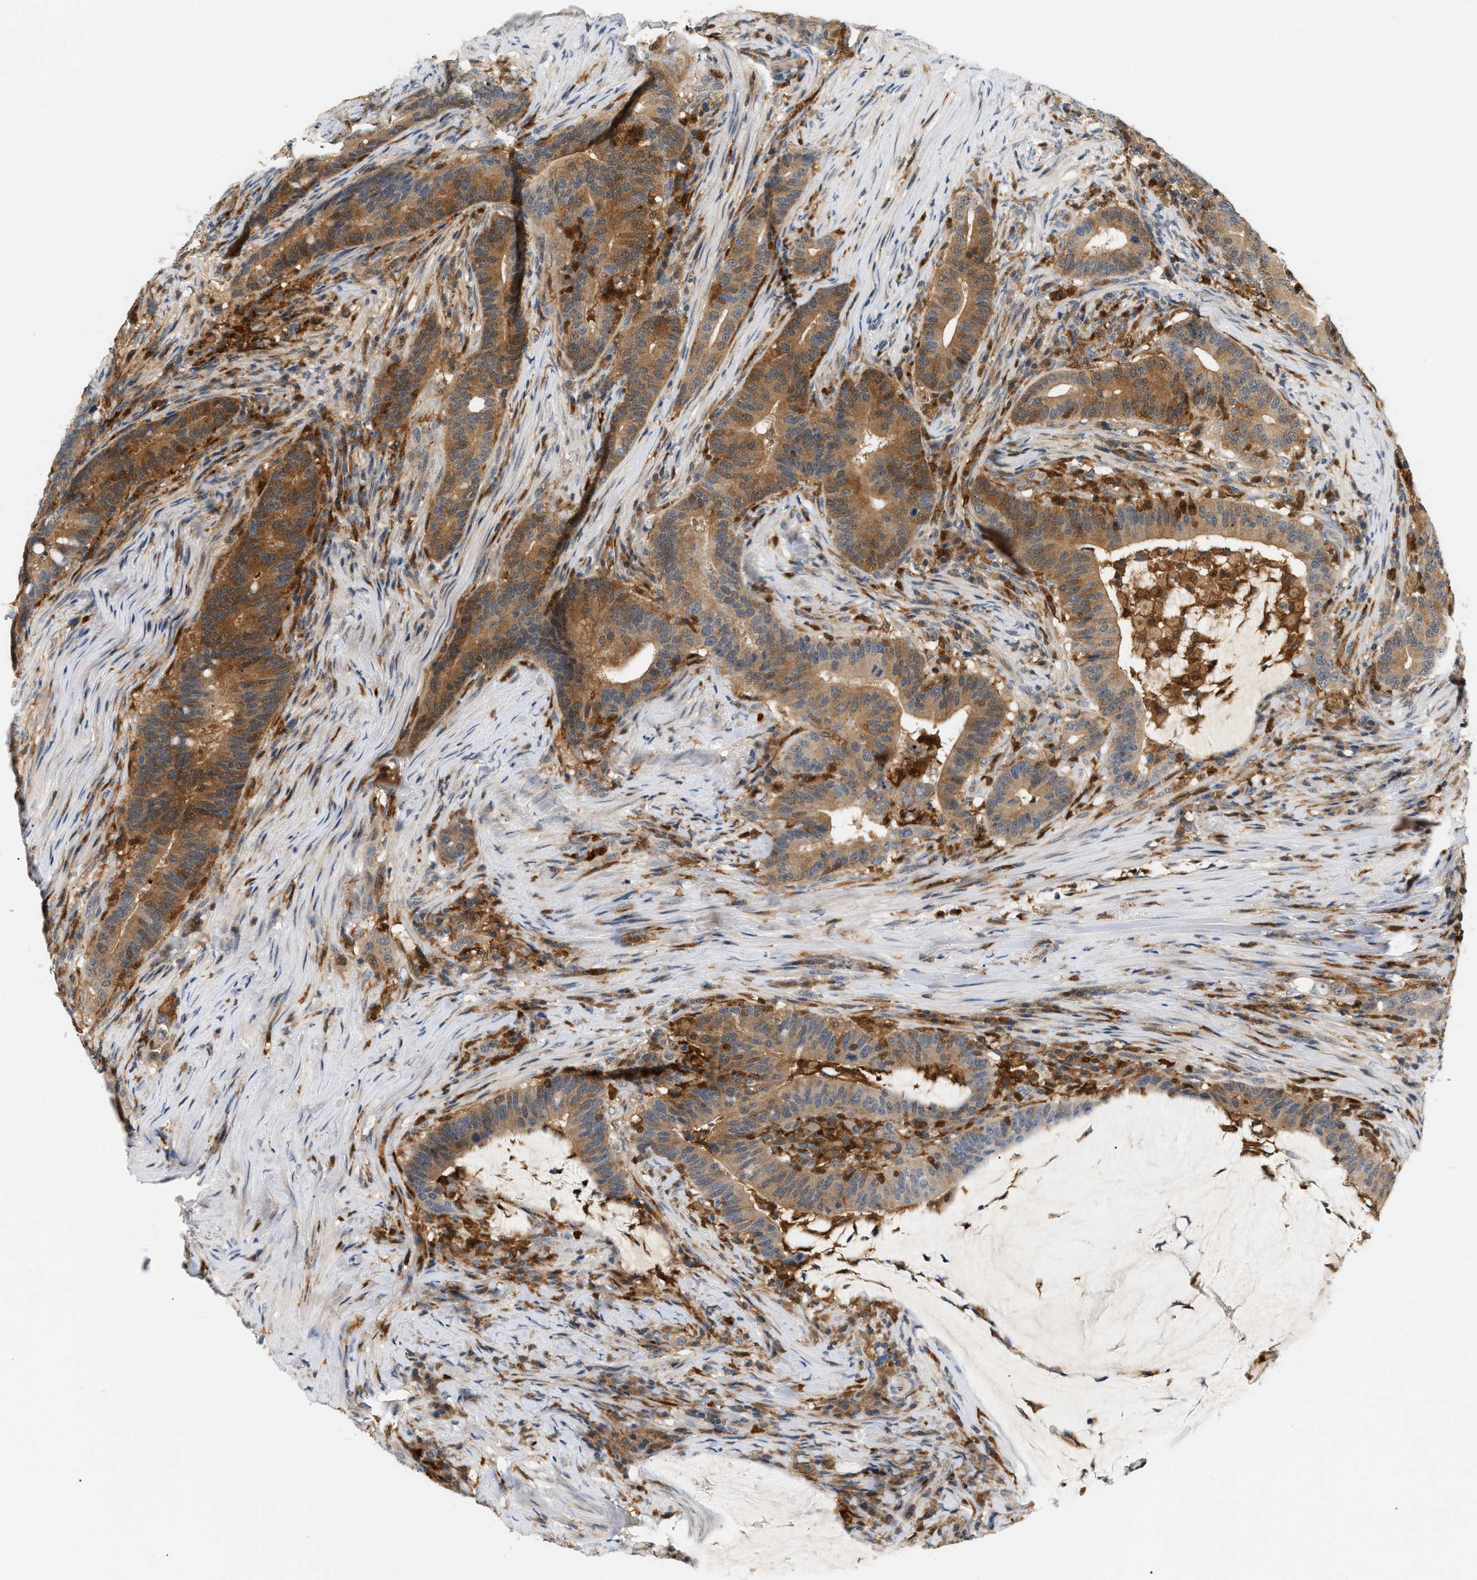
{"staining": {"intensity": "moderate", "quantity": ">75%", "location": "cytoplasmic/membranous"}, "tissue": "colorectal cancer", "cell_type": "Tumor cells", "image_type": "cancer", "snomed": [{"axis": "morphology", "description": "Normal tissue, NOS"}, {"axis": "morphology", "description": "Adenocarcinoma, NOS"}, {"axis": "topography", "description": "Colon"}], "caption": "There is medium levels of moderate cytoplasmic/membranous positivity in tumor cells of colorectal adenocarcinoma, as demonstrated by immunohistochemical staining (brown color).", "gene": "PYCARD", "patient": {"sex": "female", "age": 66}}